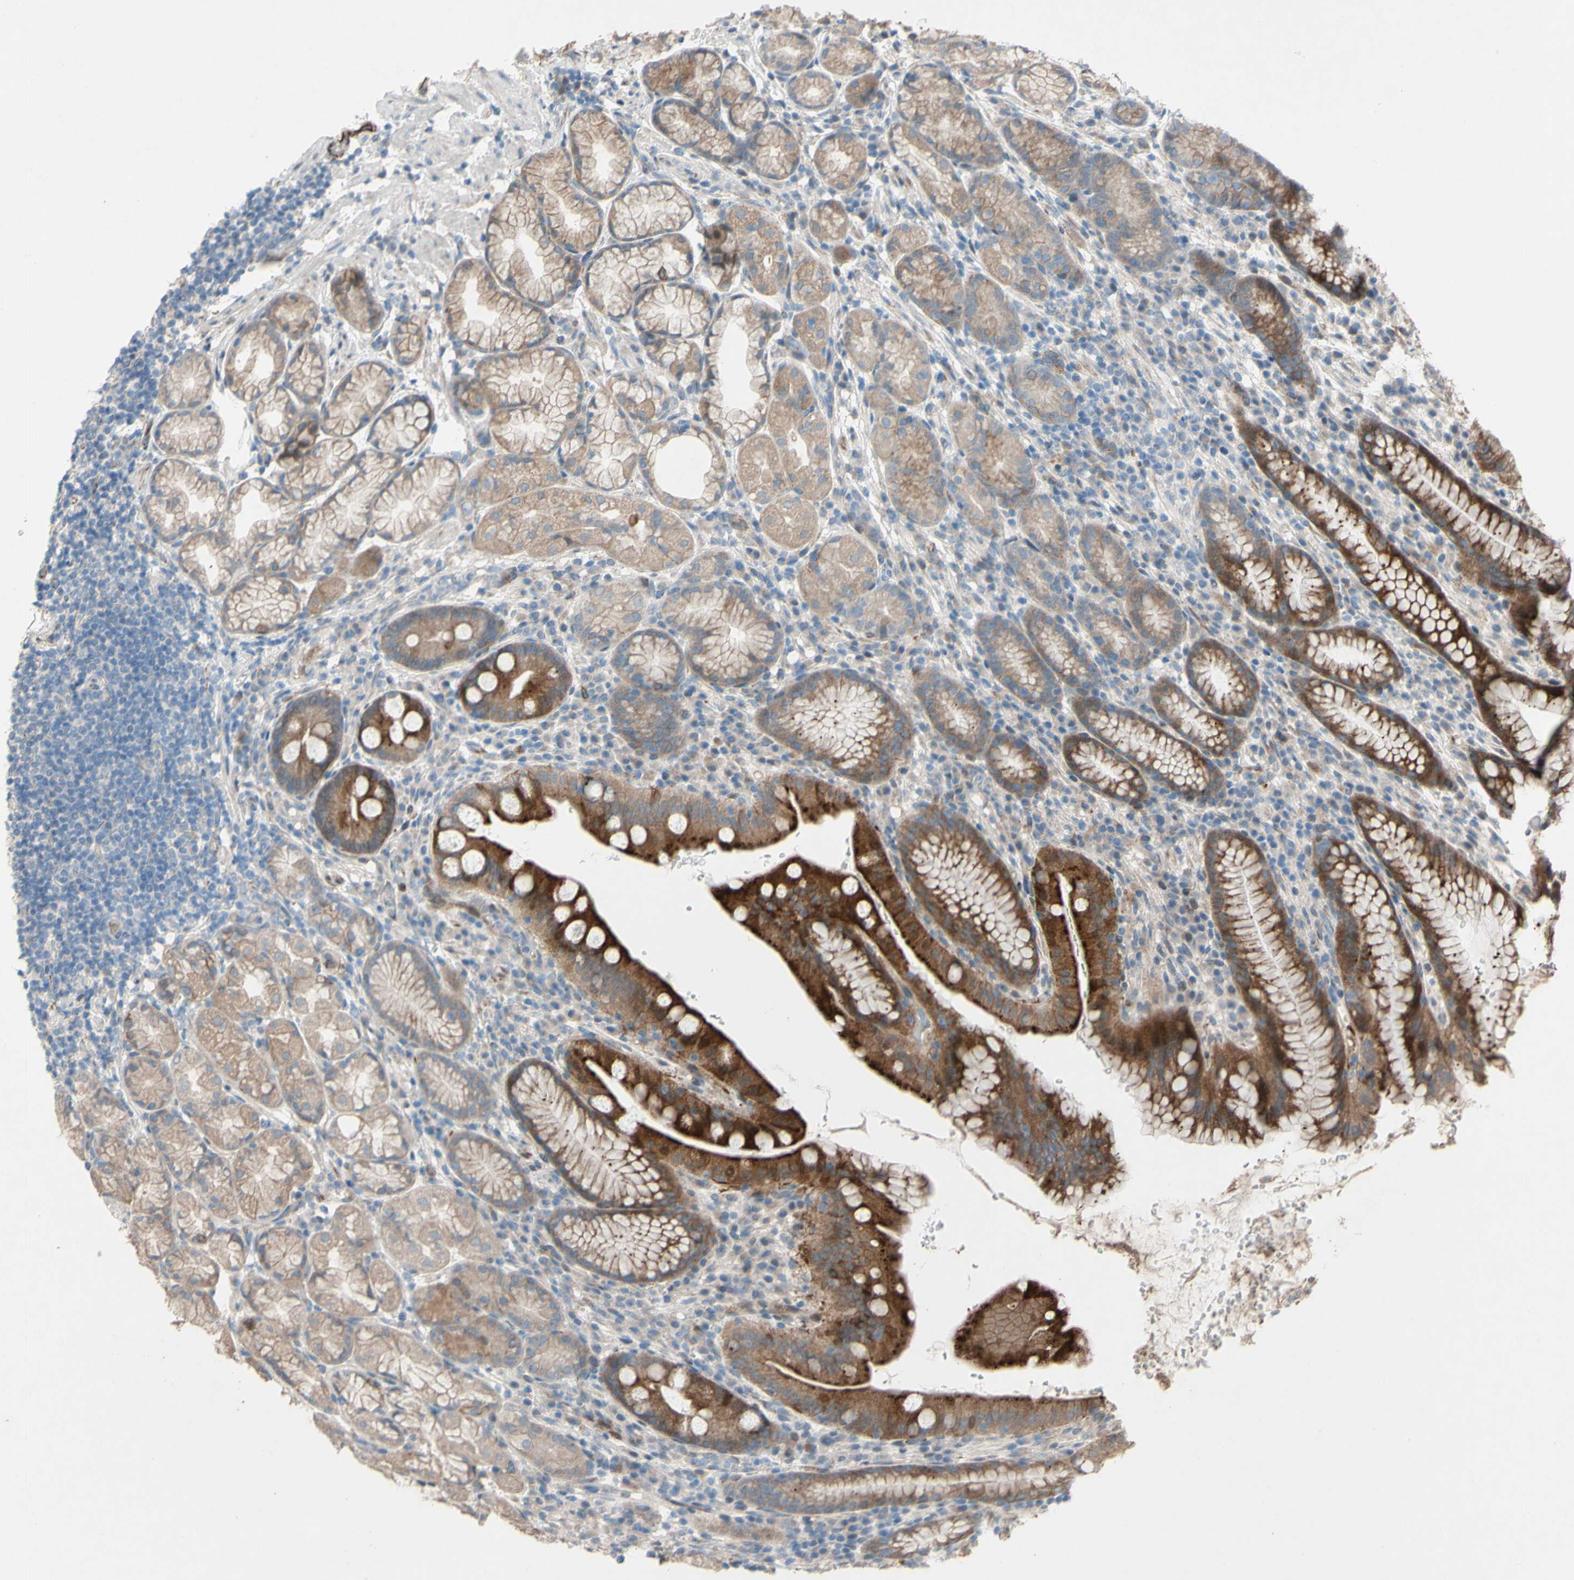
{"staining": {"intensity": "moderate", "quantity": ">75%", "location": "cytoplasmic/membranous"}, "tissue": "stomach", "cell_type": "Glandular cells", "image_type": "normal", "snomed": [{"axis": "morphology", "description": "Normal tissue, NOS"}, {"axis": "topography", "description": "Stomach, lower"}], "caption": "IHC staining of normal stomach, which shows medium levels of moderate cytoplasmic/membranous positivity in approximately >75% of glandular cells indicating moderate cytoplasmic/membranous protein expression. The staining was performed using DAB (3,3'-diaminobenzidine) (brown) for protein detection and nuclei were counterstained in hematoxylin (blue).", "gene": "CDCP1", "patient": {"sex": "male", "age": 52}}